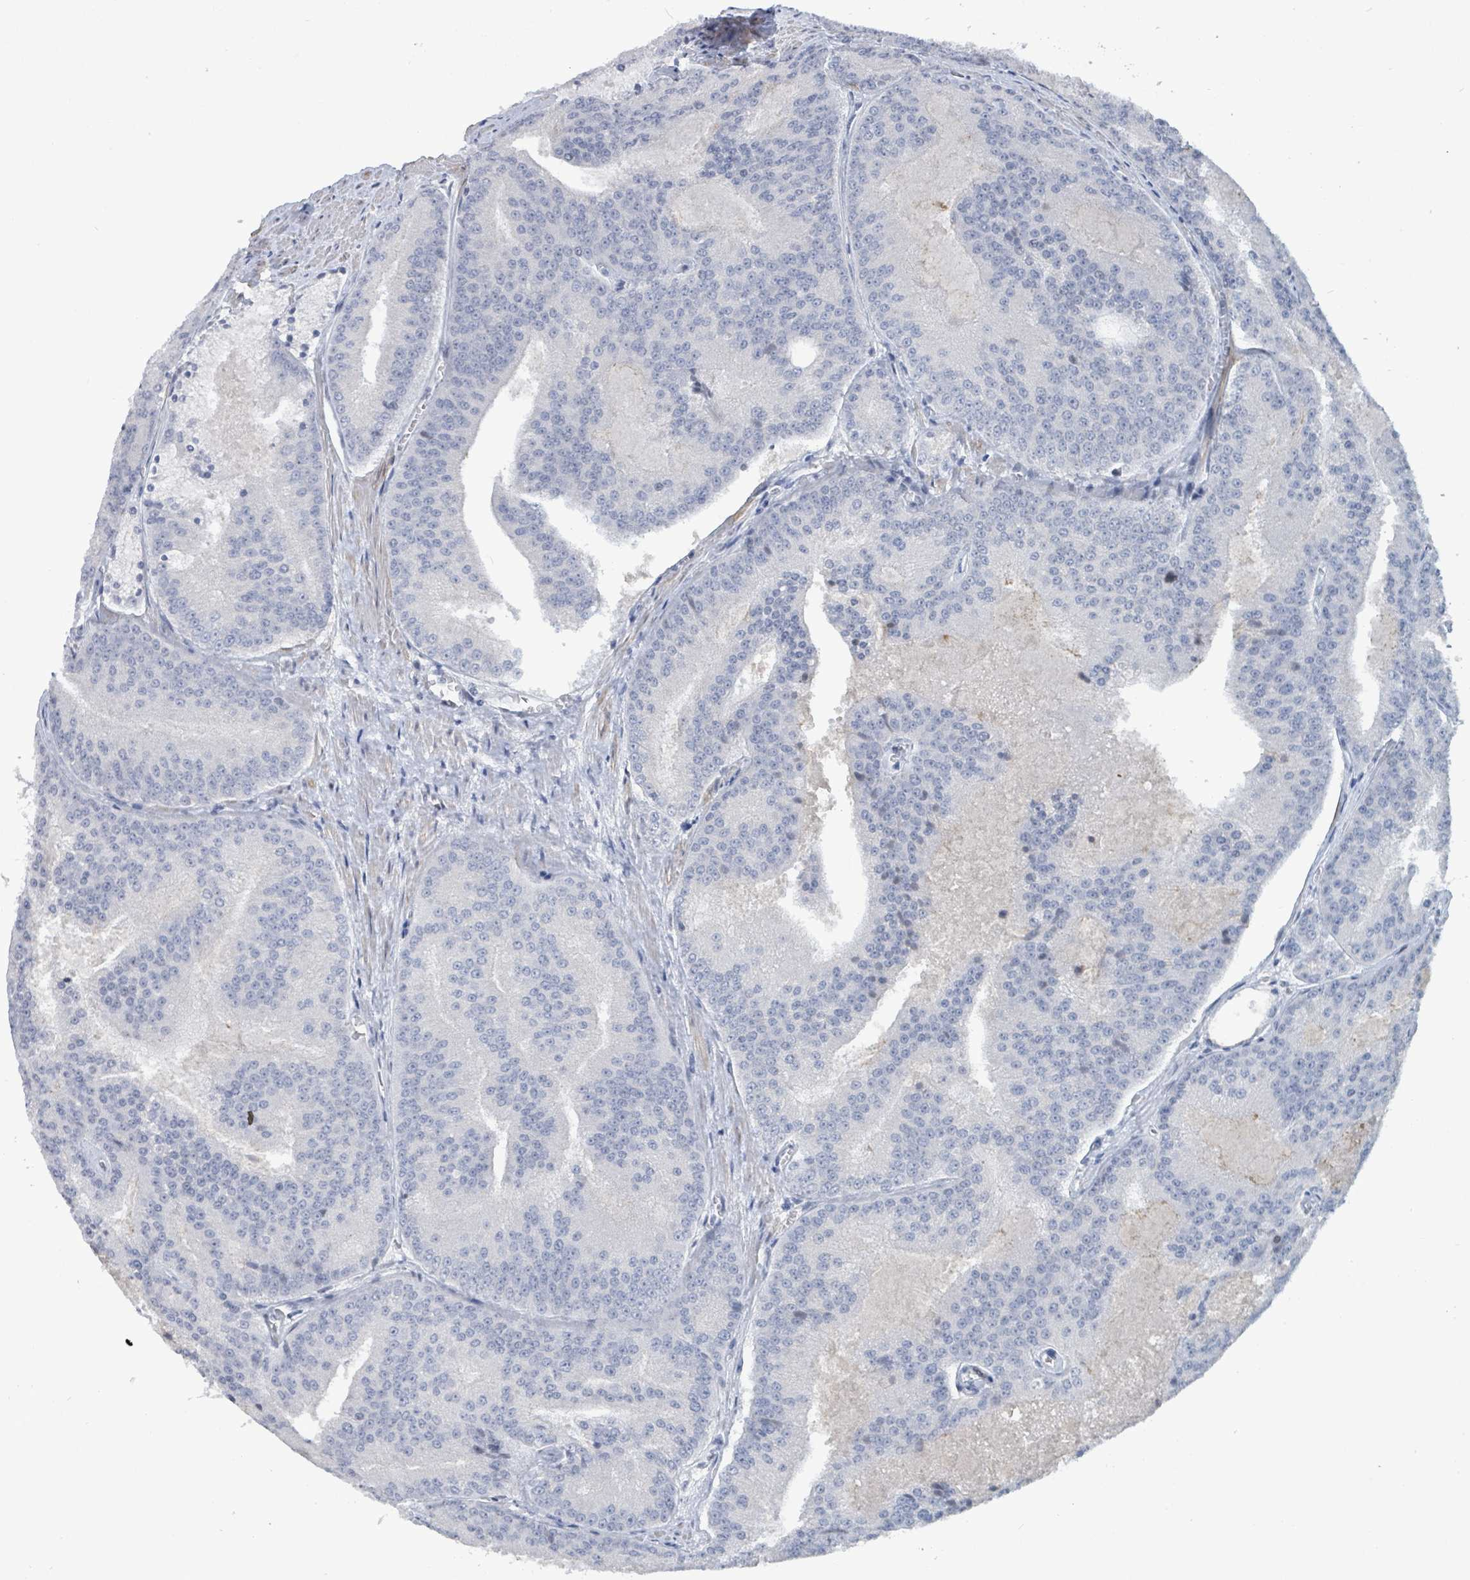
{"staining": {"intensity": "negative", "quantity": "none", "location": "none"}, "tissue": "prostate cancer", "cell_type": "Tumor cells", "image_type": "cancer", "snomed": [{"axis": "morphology", "description": "Adenocarcinoma, High grade"}, {"axis": "topography", "description": "Prostate"}], "caption": "High power microscopy photomicrograph of an IHC histopathology image of prostate cancer, revealing no significant positivity in tumor cells.", "gene": "NTN3", "patient": {"sex": "male", "age": 61}}